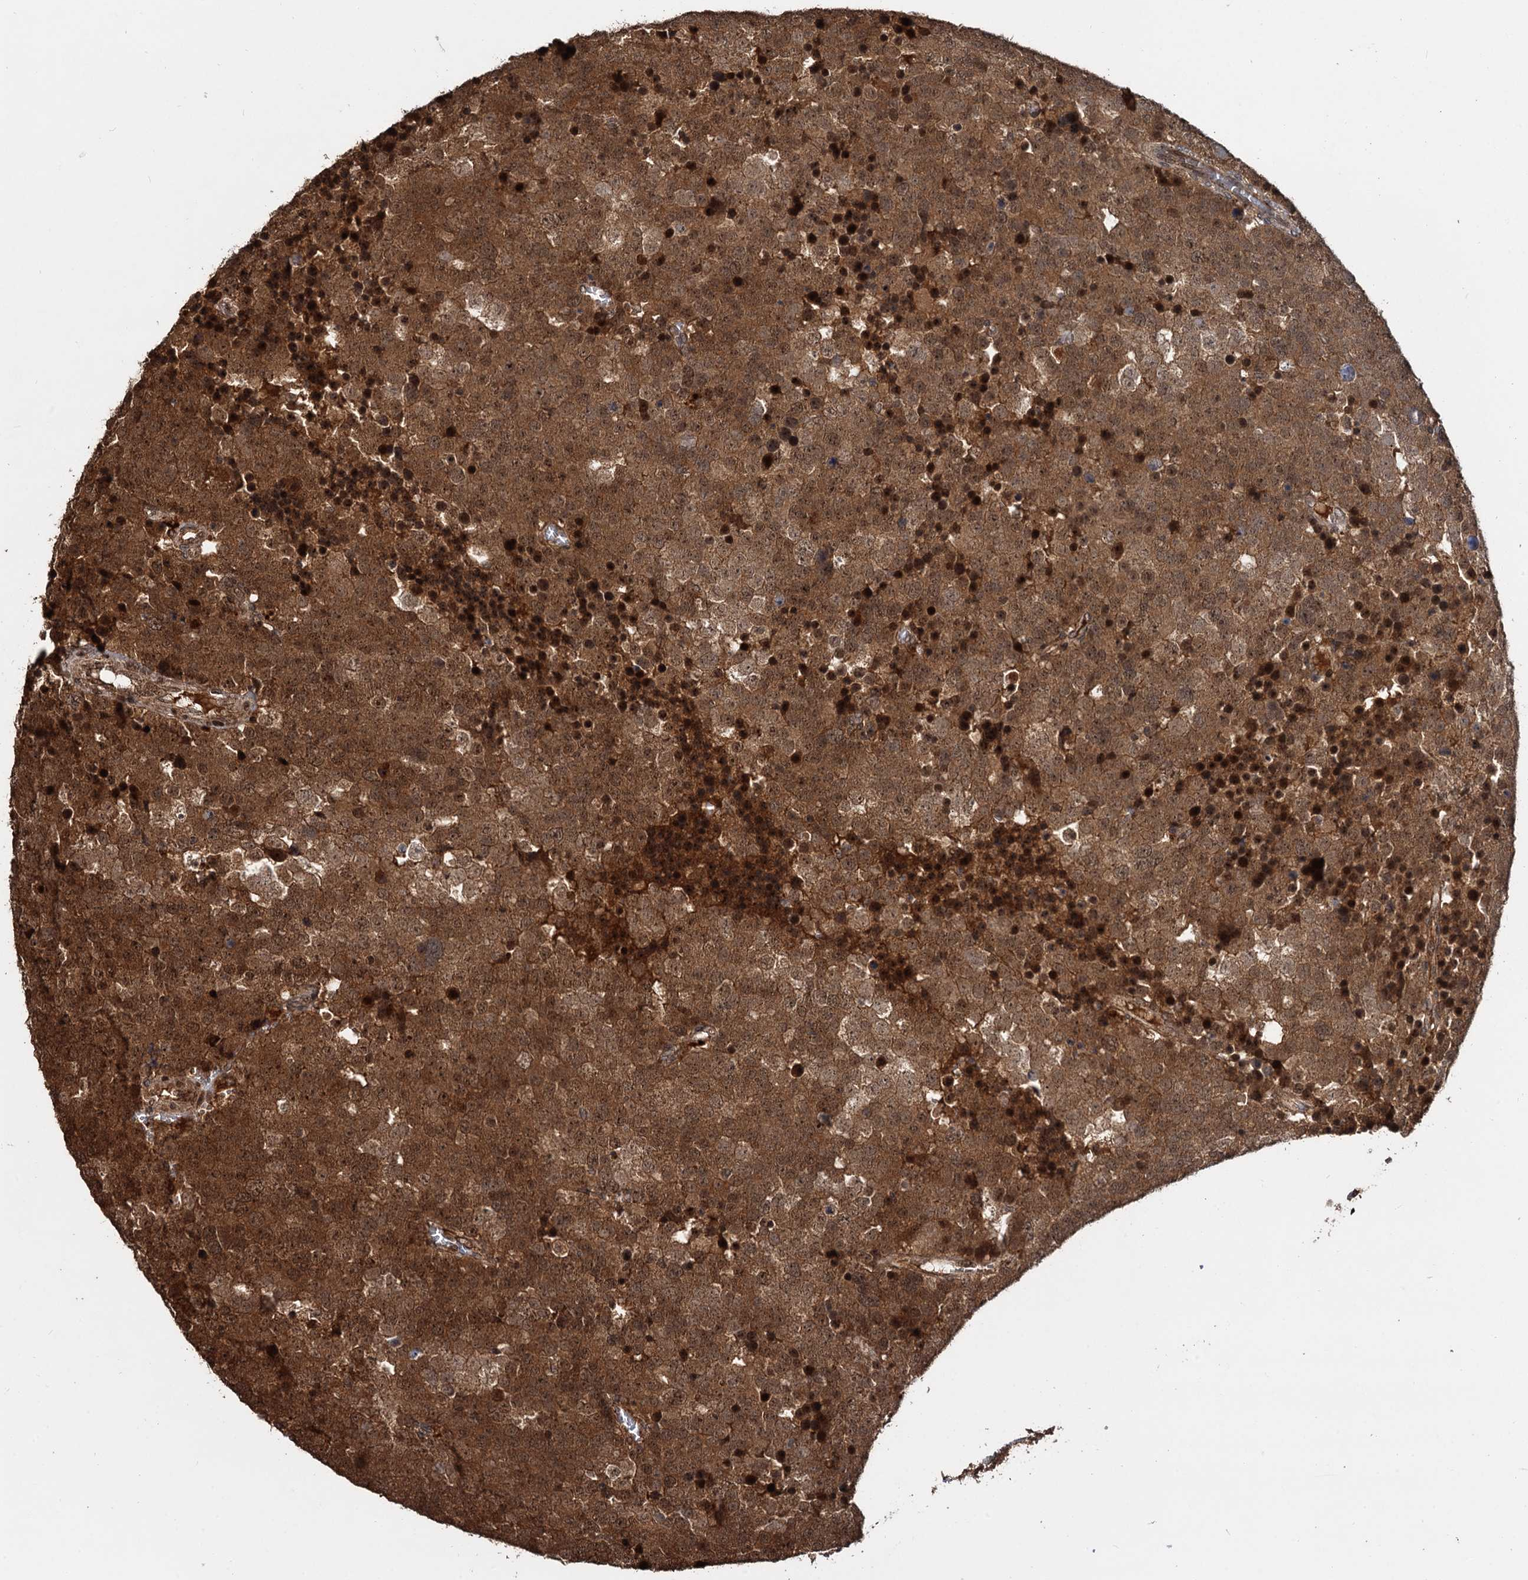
{"staining": {"intensity": "moderate", "quantity": ">75%", "location": "cytoplasmic/membranous"}, "tissue": "testis cancer", "cell_type": "Tumor cells", "image_type": "cancer", "snomed": [{"axis": "morphology", "description": "Seminoma, NOS"}, {"axis": "topography", "description": "Testis"}], "caption": "Moderate cytoplasmic/membranous protein expression is seen in approximately >75% of tumor cells in testis cancer (seminoma).", "gene": "CEP192", "patient": {"sex": "male", "age": 71}}